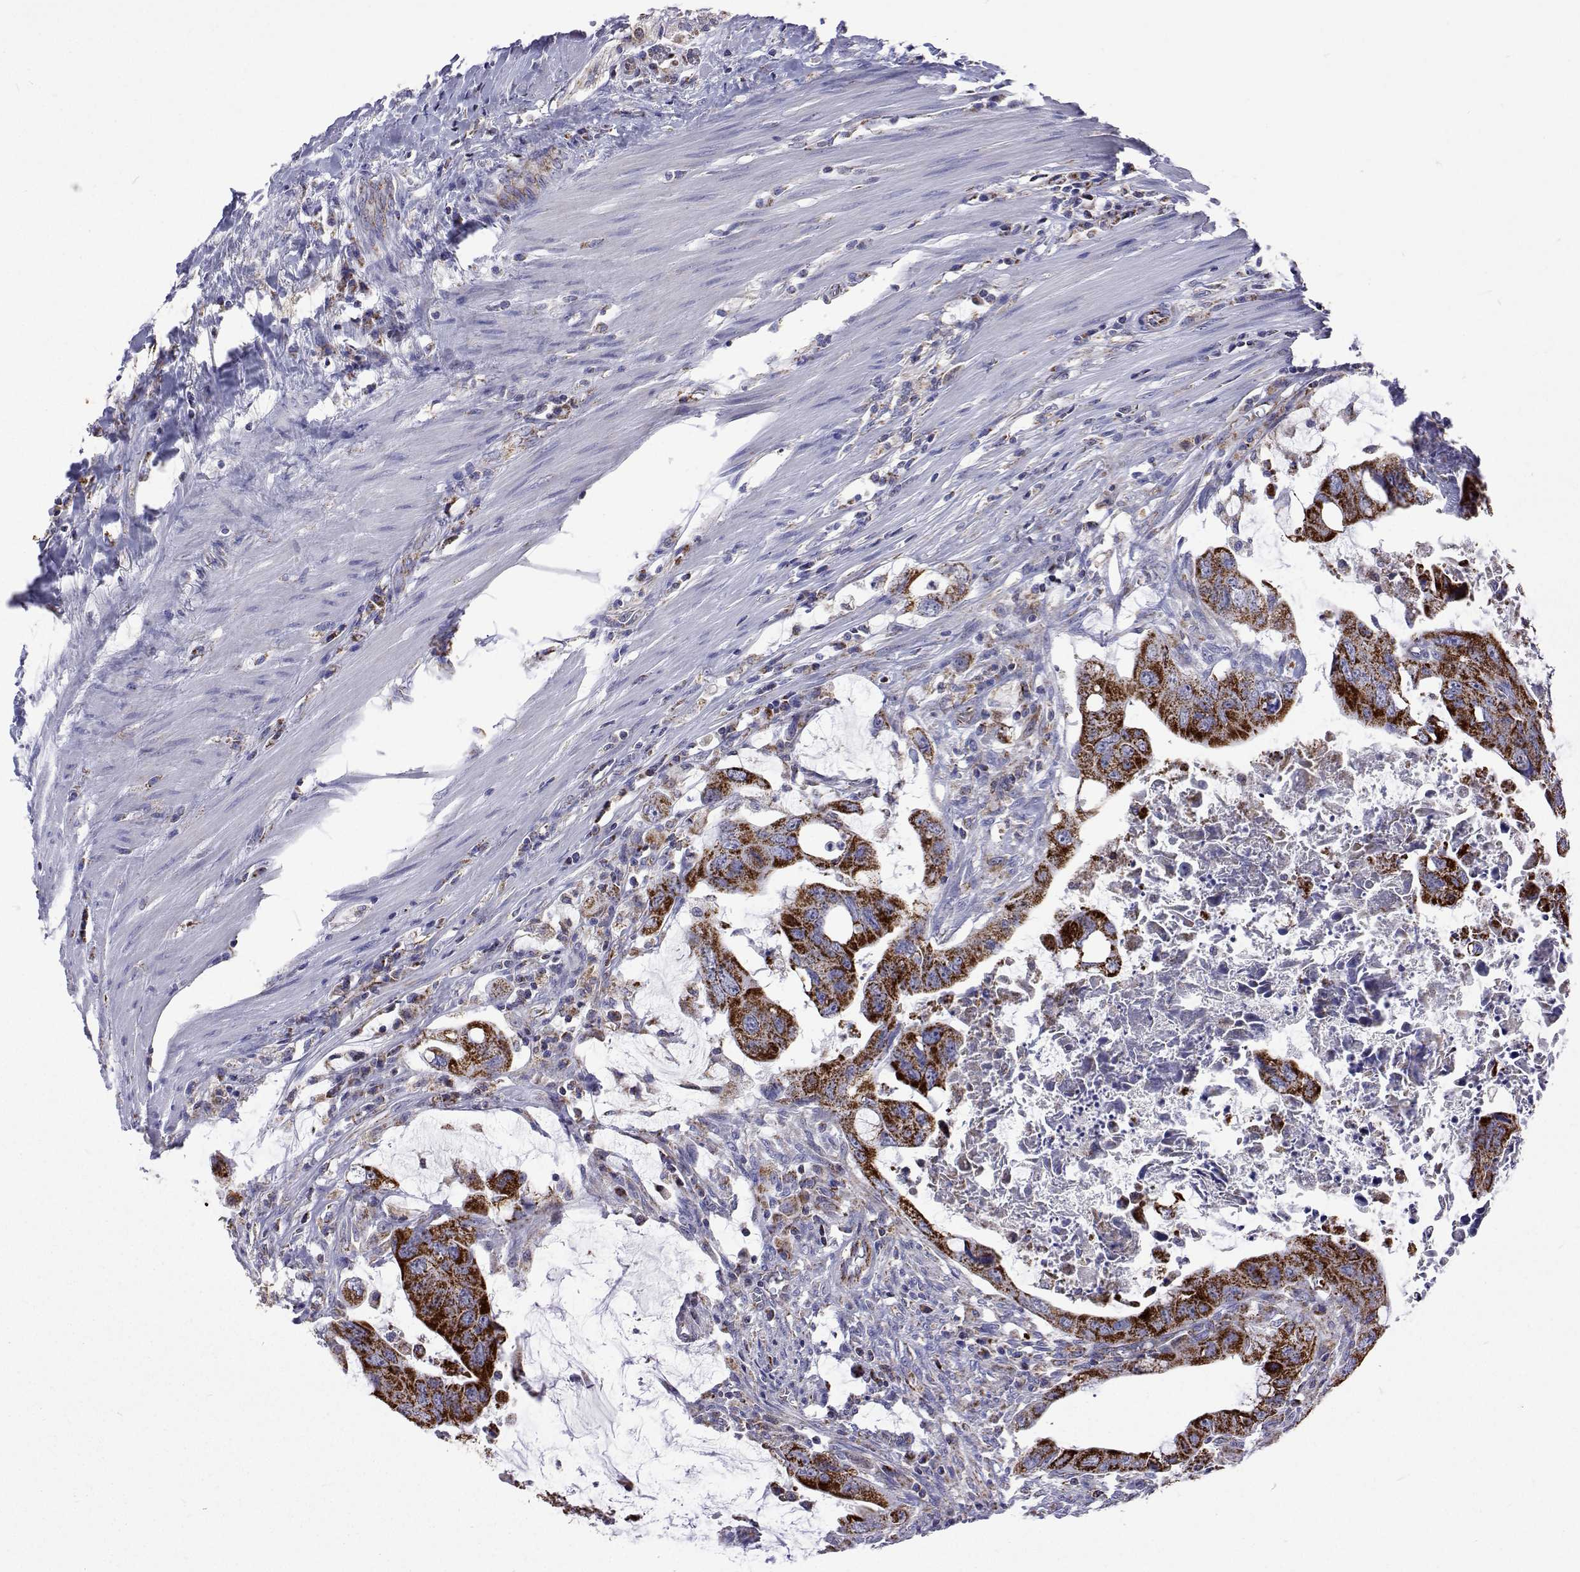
{"staining": {"intensity": "strong", "quantity": ">75%", "location": "cytoplasmic/membranous"}, "tissue": "colorectal cancer", "cell_type": "Tumor cells", "image_type": "cancer", "snomed": [{"axis": "morphology", "description": "Adenocarcinoma, NOS"}, {"axis": "topography", "description": "Colon"}], "caption": "Strong cytoplasmic/membranous expression for a protein is present in approximately >75% of tumor cells of colorectal cancer using immunohistochemistry (IHC).", "gene": "MCCC2", "patient": {"sex": "male", "age": 57}}